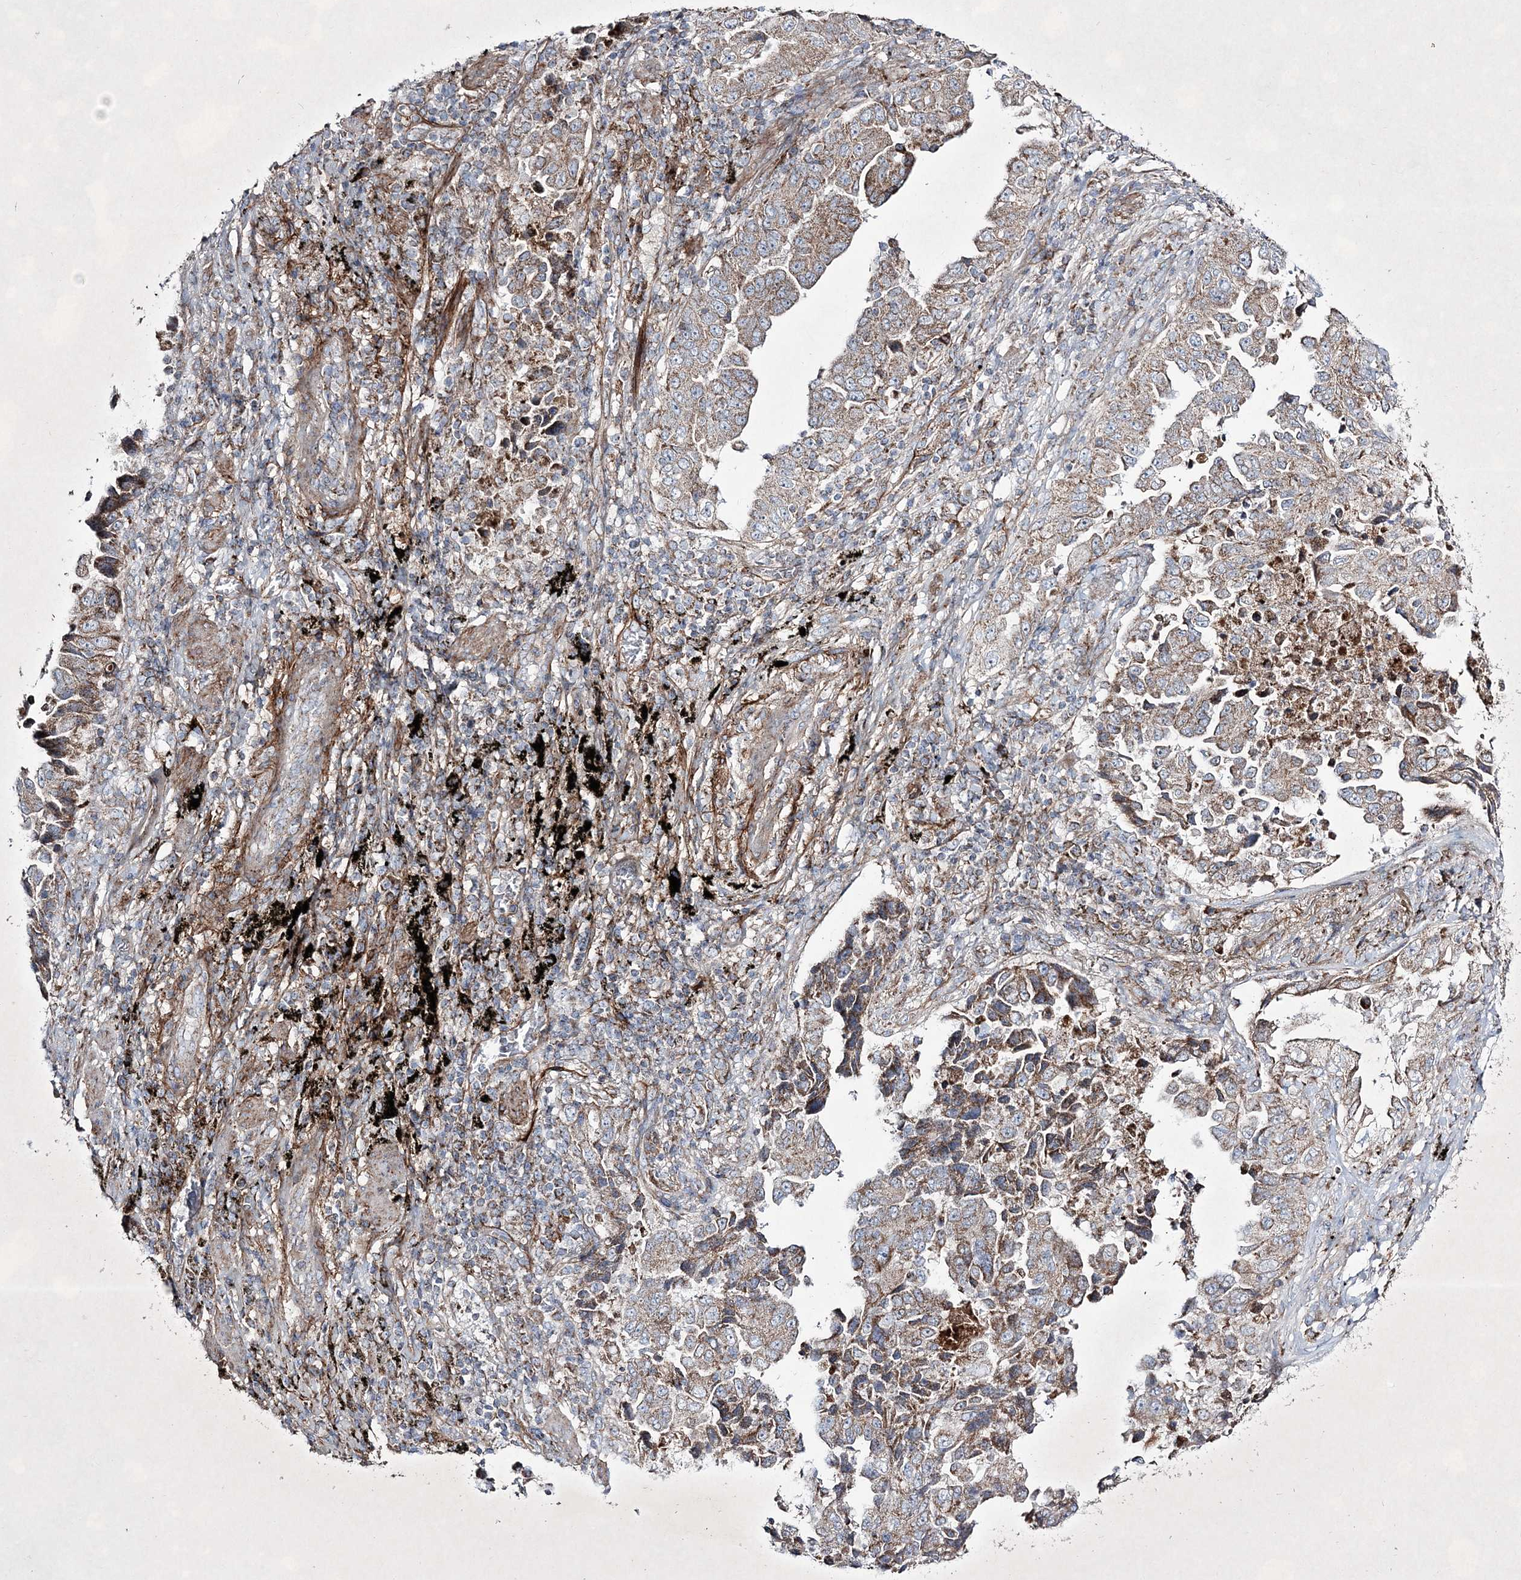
{"staining": {"intensity": "weak", "quantity": ">75%", "location": "cytoplasmic/membranous"}, "tissue": "lung cancer", "cell_type": "Tumor cells", "image_type": "cancer", "snomed": [{"axis": "morphology", "description": "Adenocarcinoma, NOS"}, {"axis": "topography", "description": "Lung"}], "caption": "Lung cancer (adenocarcinoma) stained for a protein (brown) shows weak cytoplasmic/membranous positive staining in about >75% of tumor cells.", "gene": "RICTOR", "patient": {"sex": "female", "age": 51}}